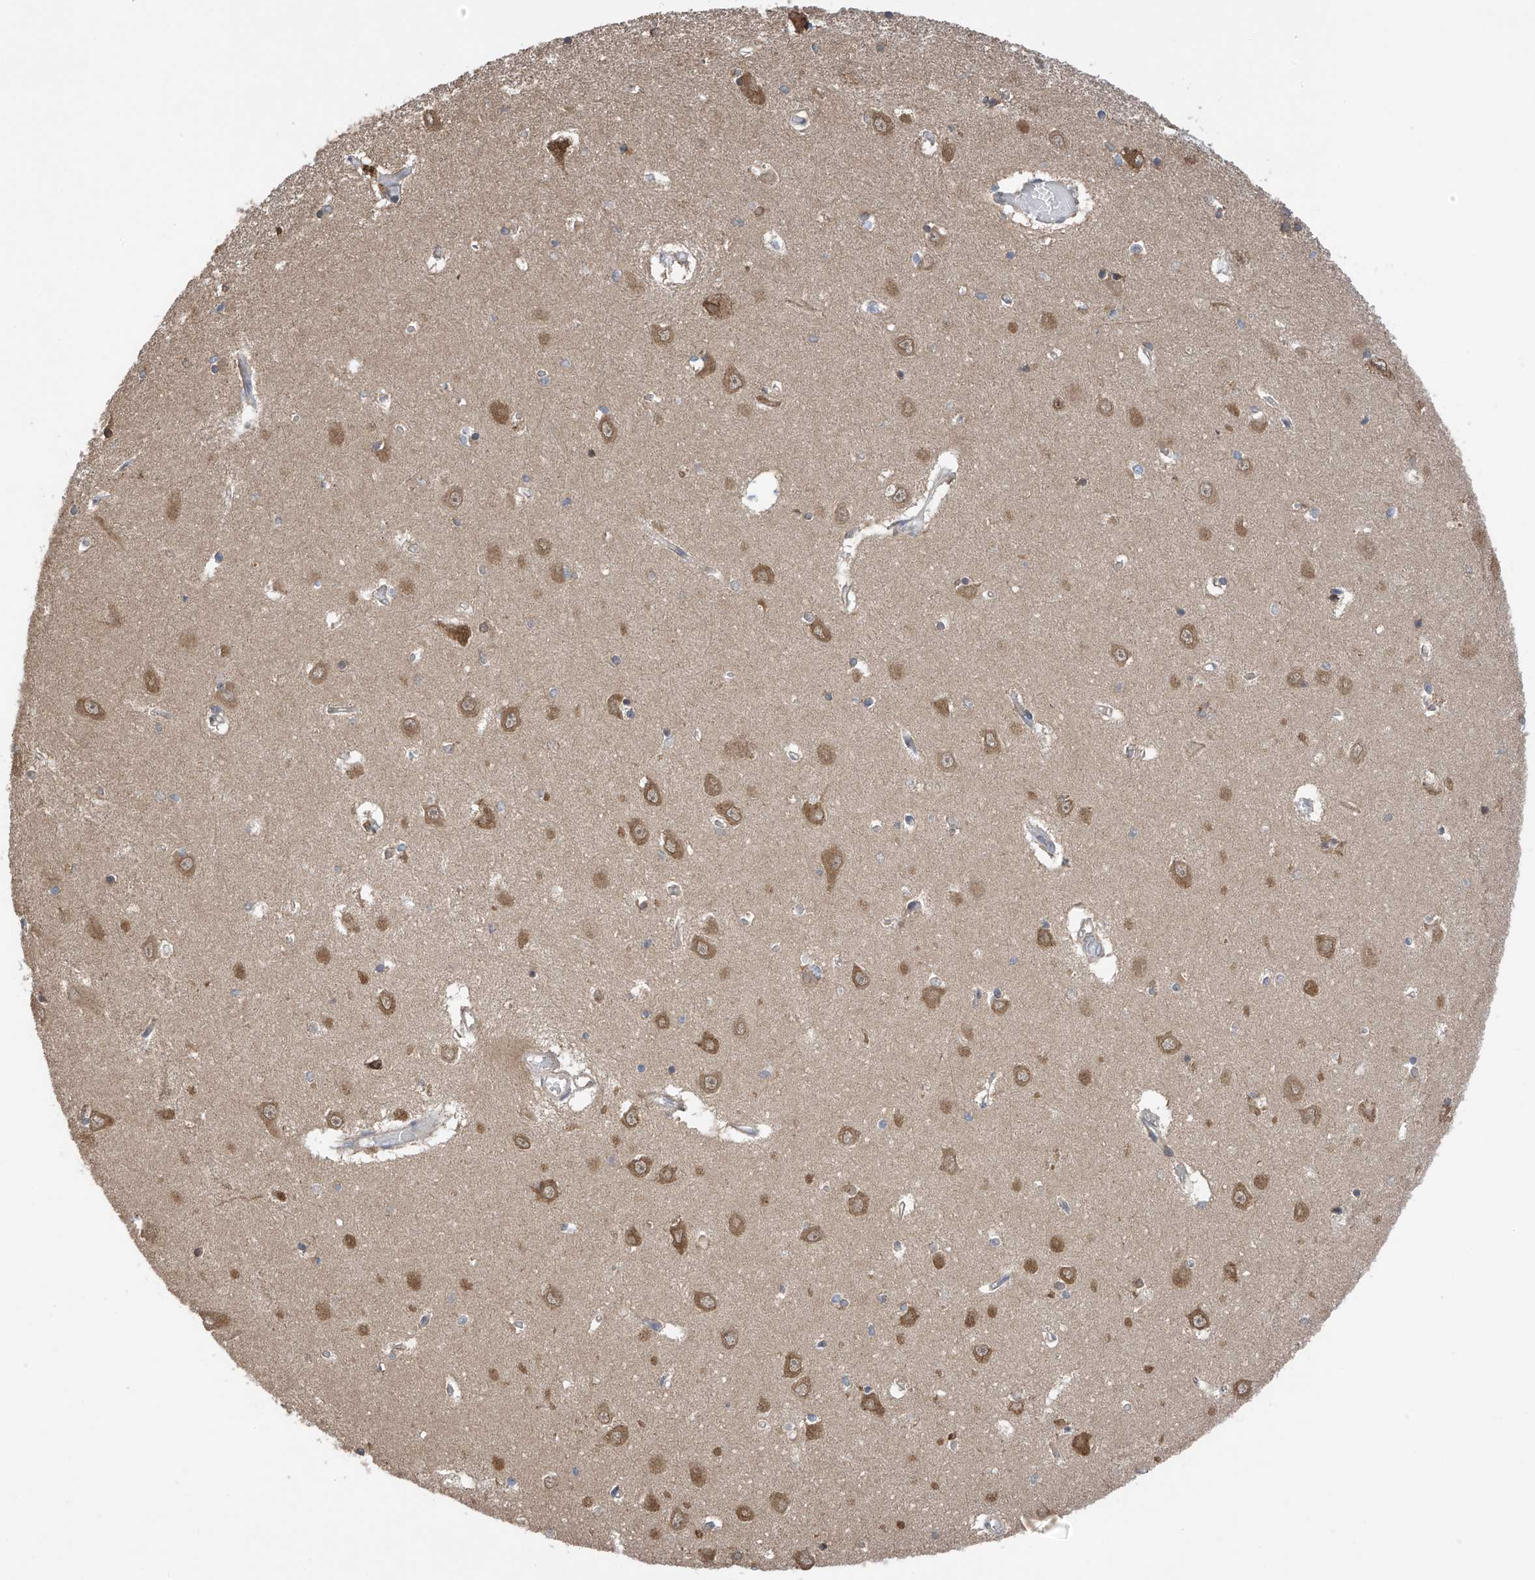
{"staining": {"intensity": "weak", "quantity": "<25%", "location": "cytoplasmic/membranous"}, "tissue": "hippocampus", "cell_type": "Glial cells", "image_type": "normal", "snomed": [{"axis": "morphology", "description": "Normal tissue, NOS"}, {"axis": "topography", "description": "Hippocampus"}], "caption": "This is an immunohistochemistry histopathology image of unremarkable human hippocampus. There is no expression in glial cells.", "gene": "PNPT1", "patient": {"sex": "male", "age": 70}}